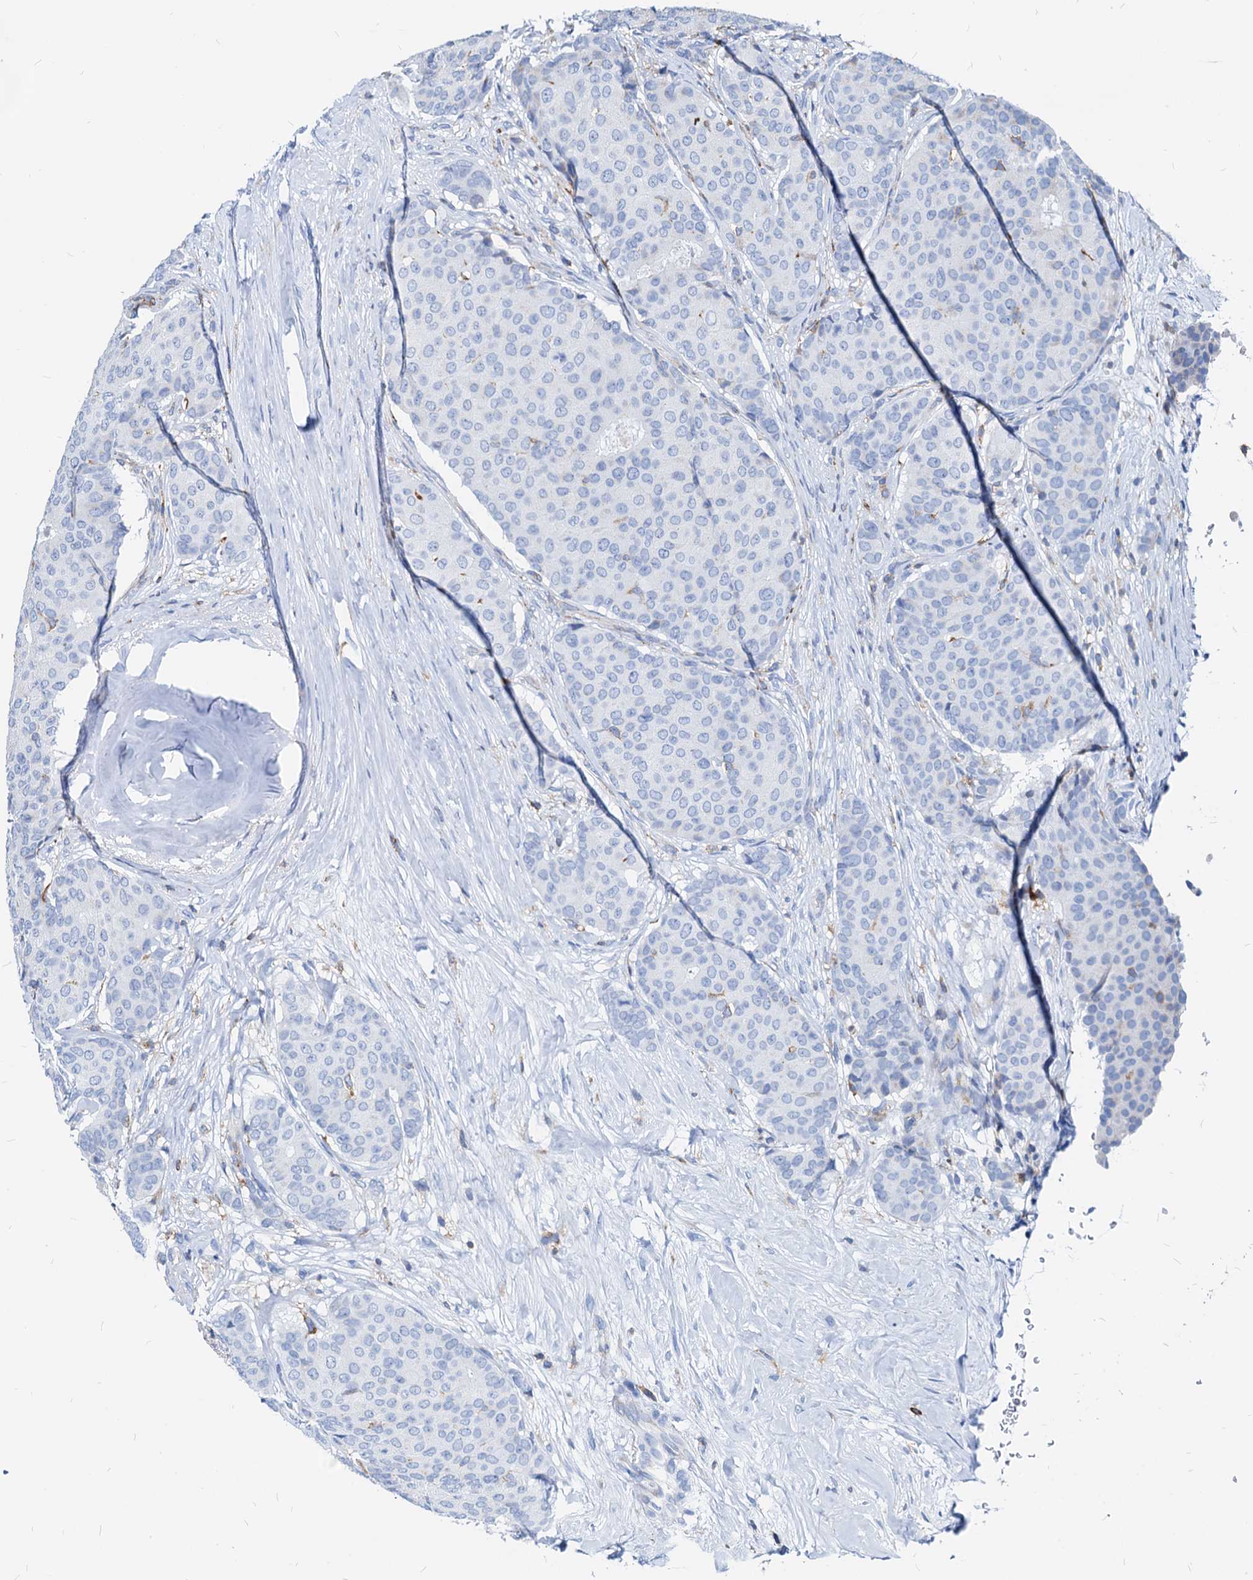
{"staining": {"intensity": "negative", "quantity": "none", "location": "none"}, "tissue": "breast cancer", "cell_type": "Tumor cells", "image_type": "cancer", "snomed": [{"axis": "morphology", "description": "Duct carcinoma"}, {"axis": "topography", "description": "Breast"}], "caption": "This micrograph is of breast infiltrating ductal carcinoma stained with IHC to label a protein in brown with the nuclei are counter-stained blue. There is no staining in tumor cells. Brightfield microscopy of immunohistochemistry stained with DAB (3,3'-diaminobenzidine) (brown) and hematoxylin (blue), captured at high magnification.", "gene": "LCP2", "patient": {"sex": "female", "age": 75}}